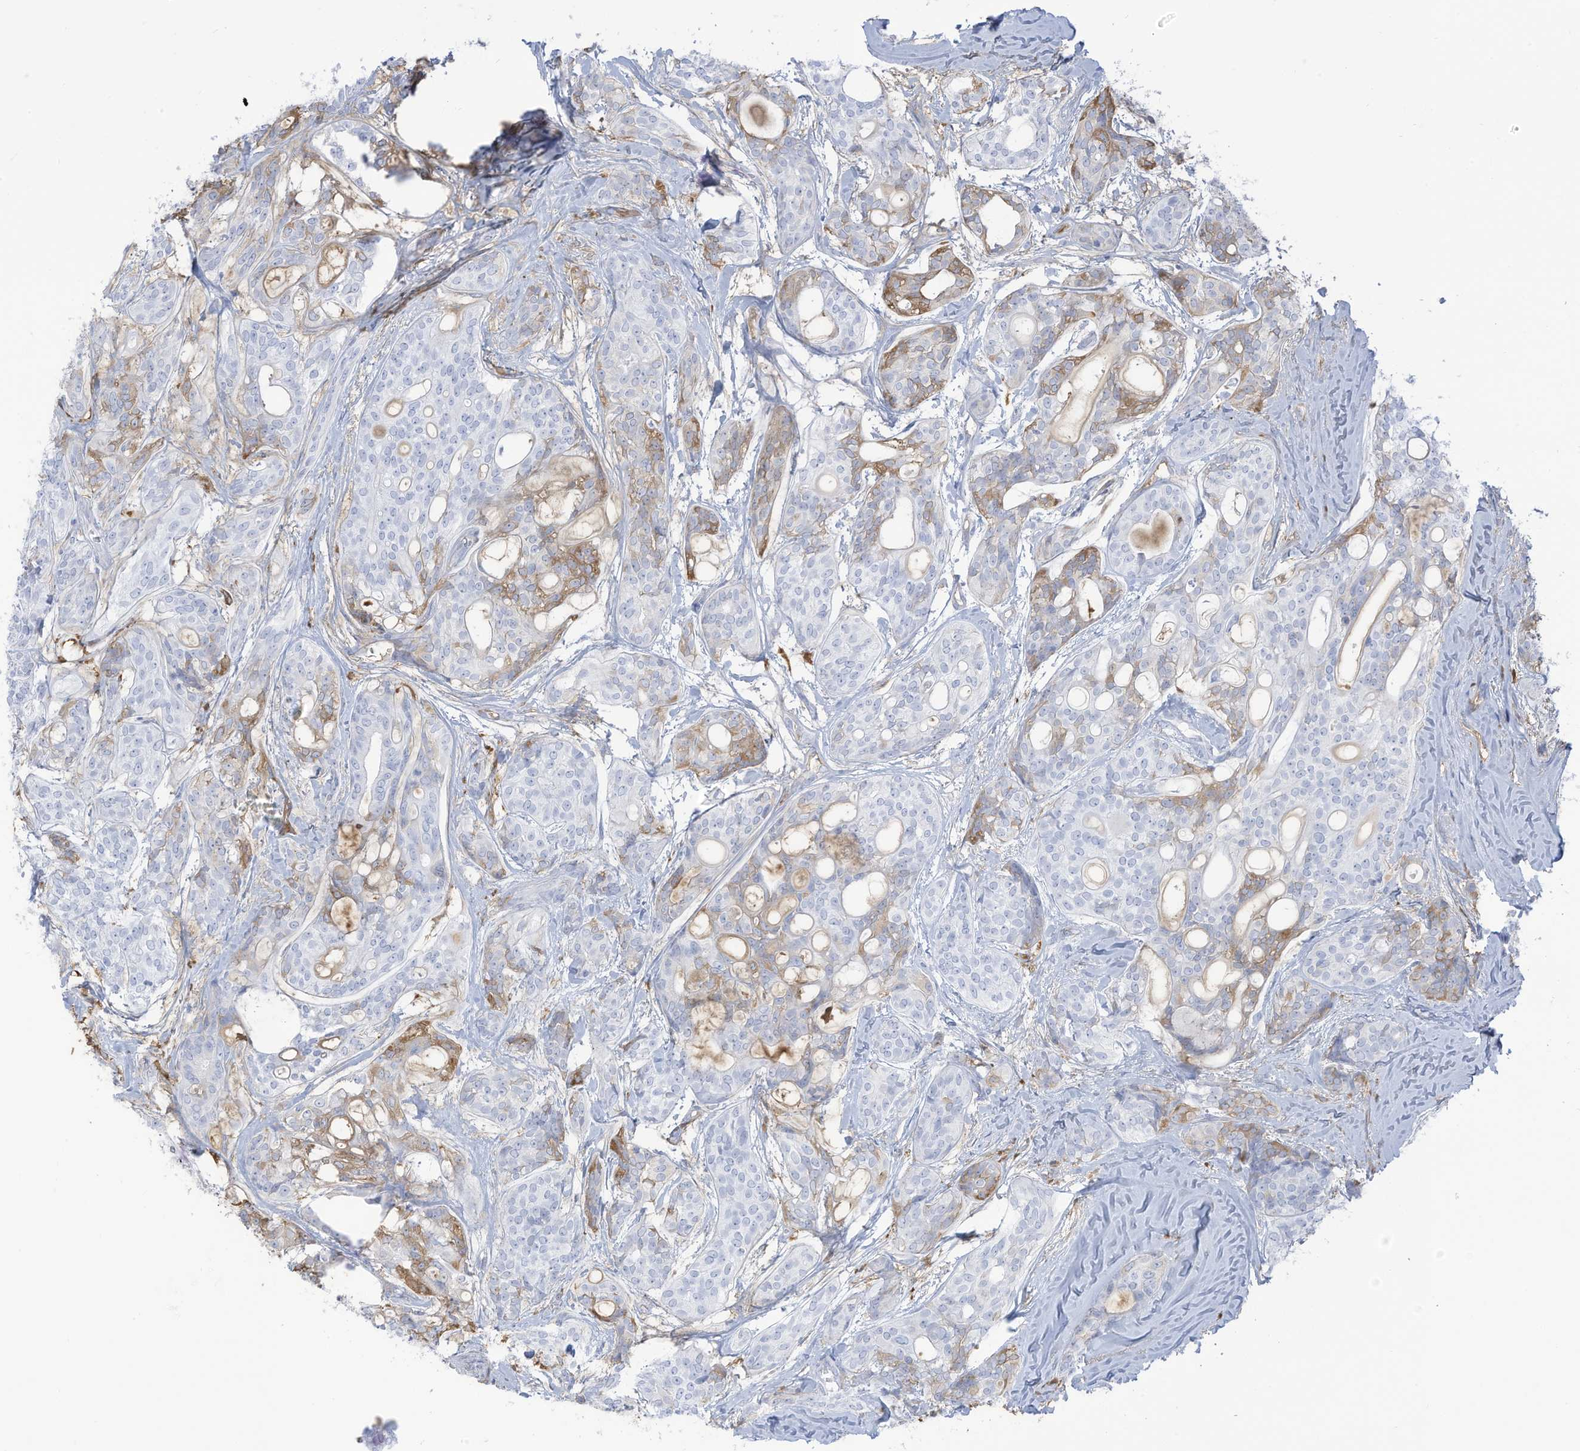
{"staining": {"intensity": "moderate", "quantity": "<25%", "location": "cytoplasmic/membranous"}, "tissue": "head and neck cancer", "cell_type": "Tumor cells", "image_type": "cancer", "snomed": [{"axis": "morphology", "description": "Adenocarcinoma, NOS"}, {"axis": "topography", "description": "Head-Neck"}], "caption": "Protein staining by immunohistochemistry displays moderate cytoplasmic/membranous staining in about <25% of tumor cells in adenocarcinoma (head and neck).", "gene": "HSD17B13", "patient": {"sex": "male", "age": 66}}